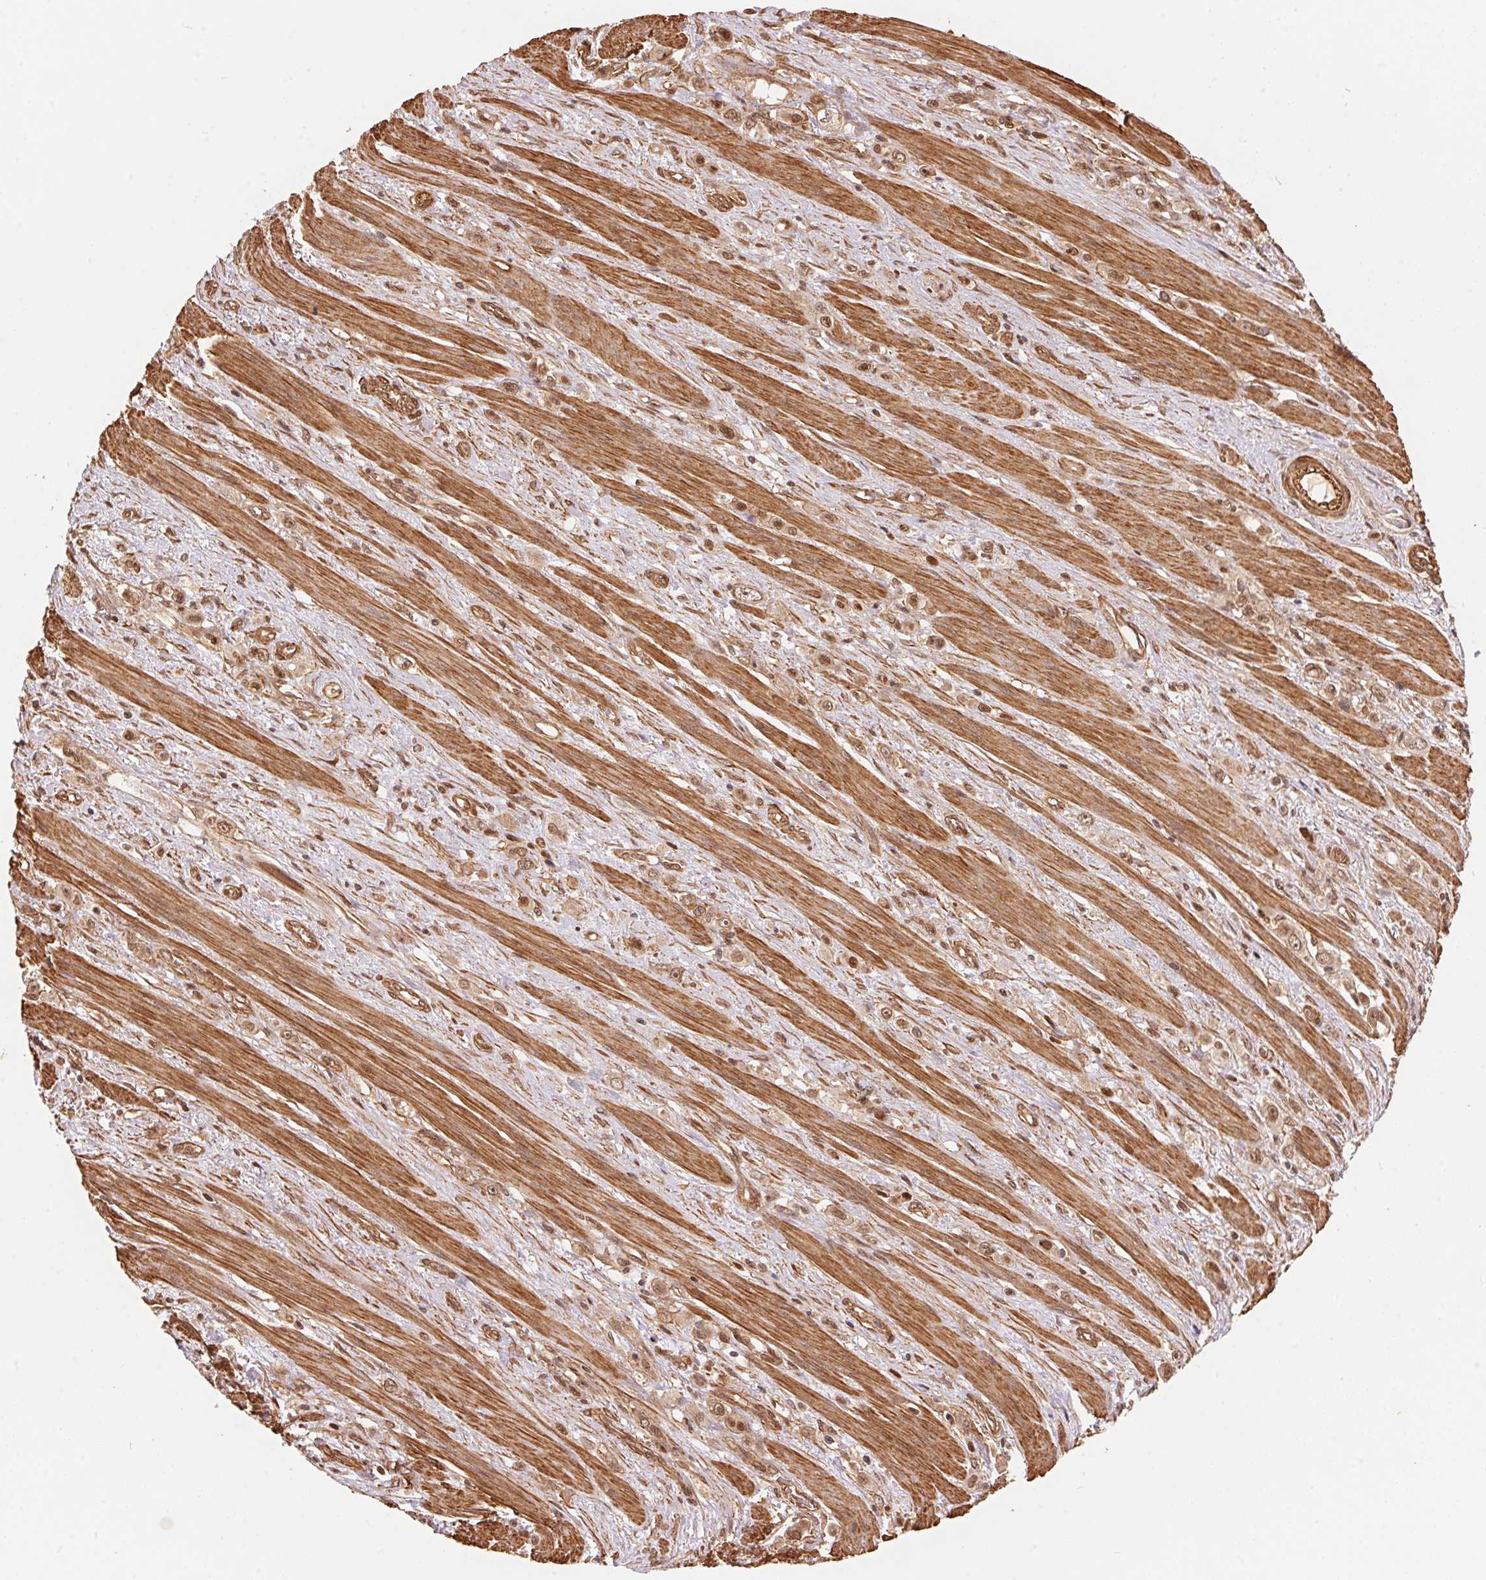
{"staining": {"intensity": "moderate", "quantity": "25%-75%", "location": "nuclear"}, "tissue": "stomach cancer", "cell_type": "Tumor cells", "image_type": "cancer", "snomed": [{"axis": "morphology", "description": "Adenocarcinoma, NOS"}, {"axis": "topography", "description": "Stomach, upper"}], "caption": "Protein analysis of stomach cancer (adenocarcinoma) tissue demonstrates moderate nuclear staining in about 25%-75% of tumor cells. The protein of interest is stained brown, and the nuclei are stained in blue (DAB IHC with brightfield microscopy, high magnification).", "gene": "TNIP2", "patient": {"sex": "male", "age": 75}}